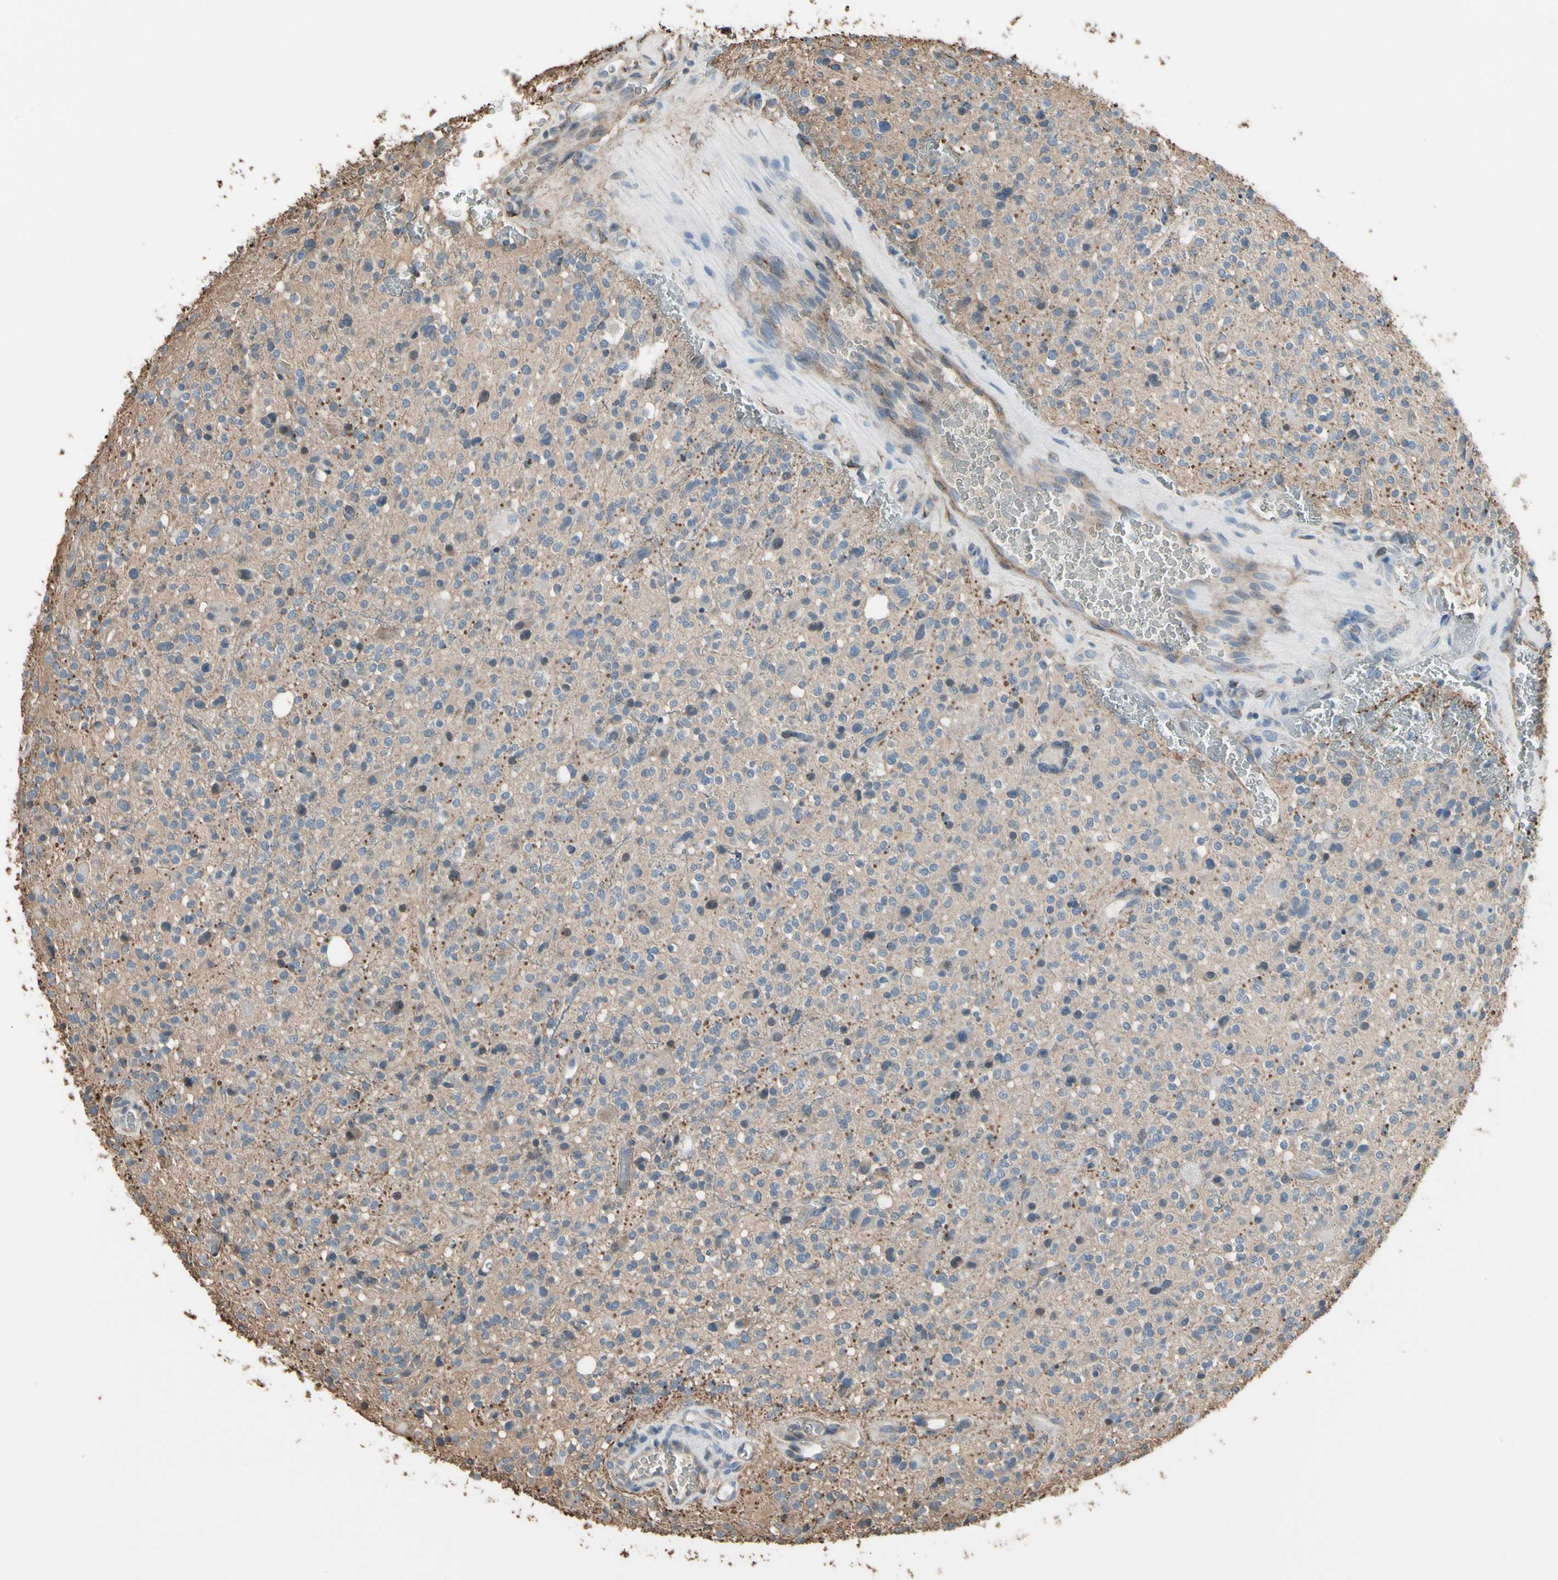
{"staining": {"intensity": "negative", "quantity": "none", "location": "none"}, "tissue": "glioma", "cell_type": "Tumor cells", "image_type": "cancer", "snomed": [{"axis": "morphology", "description": "Glioma, malignant, High grade"}, {"axis": "topography", "description": "Brain"}], "caption": "High magnification brightfield microscopy of glioma stained with DAB (brown) and counterstained with hematoxylin (blue): tumor cells show no significant positivity.", "gene": "PIGR", "patient": {"sex": "male", "age": 48}}